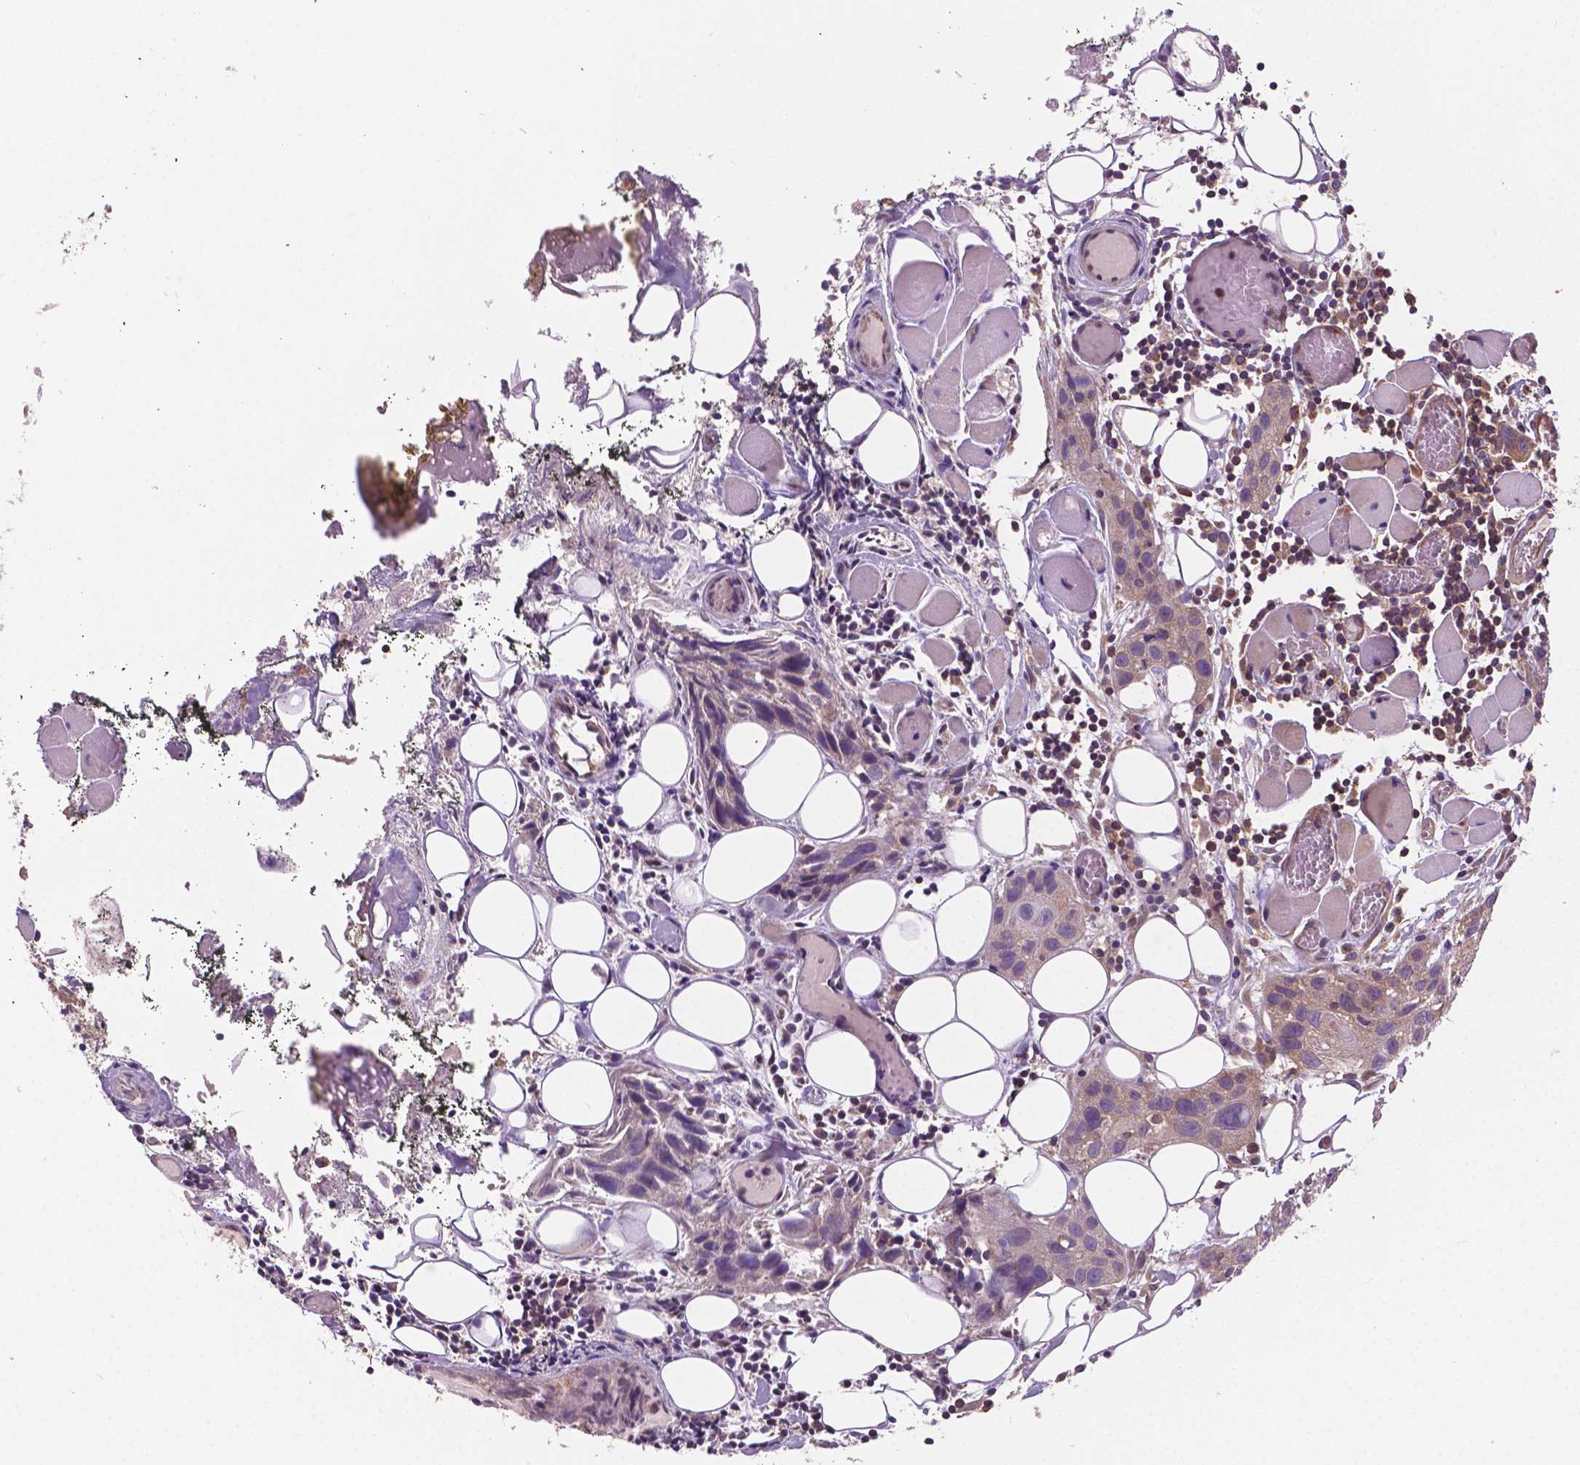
{"staining": {"intensity": "negative", "quantity": "none", "location": "none"}, "tissue": "head and neck cancer", "cell_type": "Tumor cells", "image_type": "cancer", "snomed": [{"axis": "morphology", "description": "Squamous cell carcinoma, NOS"}, {"axis": "topography", "description": "Oral tissue"}, {"axis": "topography", "description": "Head-Neck"}], "caption": "An immunohistochemistry (IHC) image of head and neck cancer (squamous cell carcinoma) is shown. There is no staining in tumor cells of head and neck cancer (squamous cell carcinoma). (Immunohistochemistry (ihc), brightfield microscopy, high magnification).", "gene": "MZT1", "patient": {"sex": "male", "age": 58}}